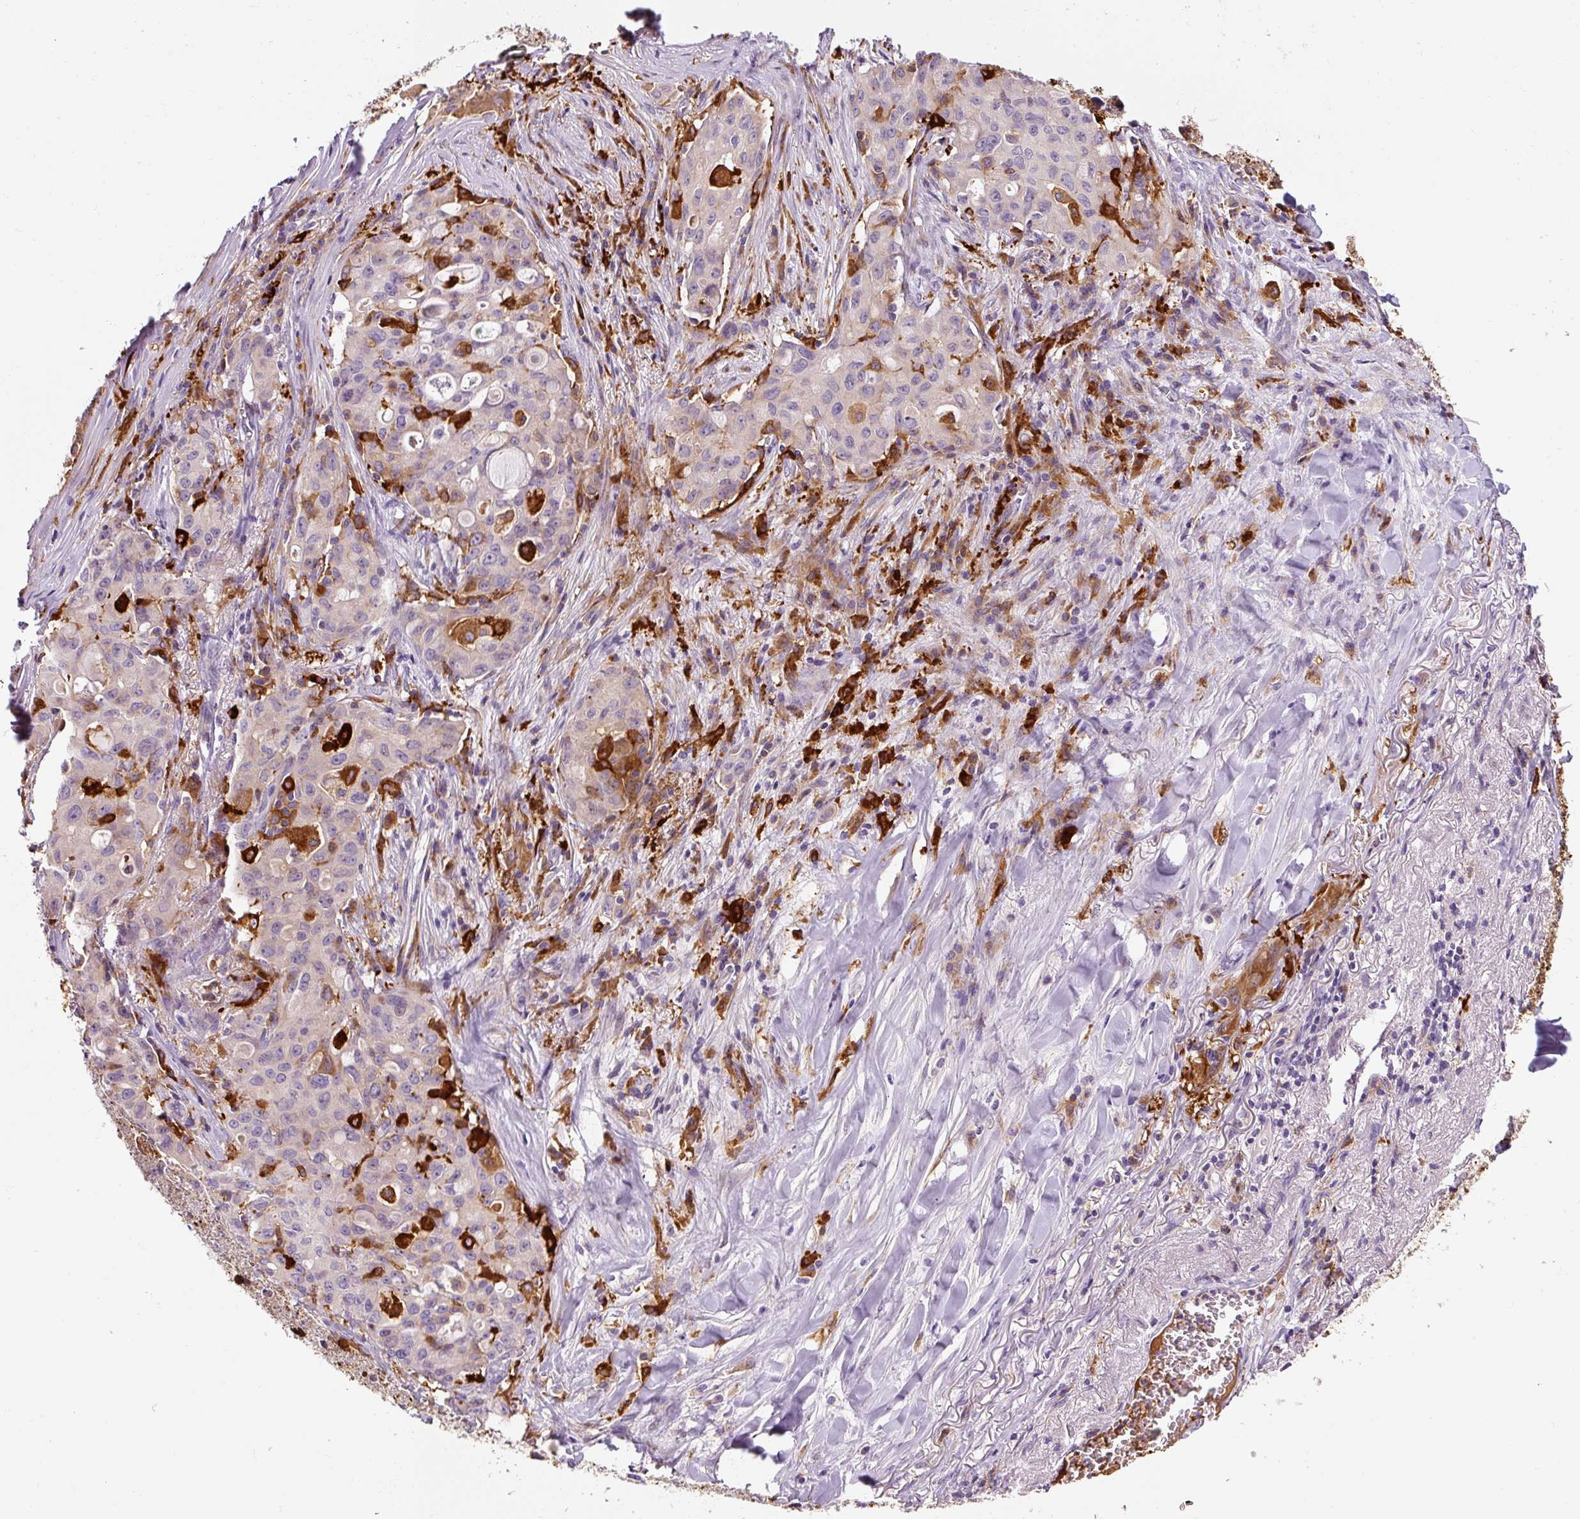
{"staining": {"intensity": "weak", "quantity": "<25%", "location": "cytoplasmic/membranous"}, "tissue": "lung cancer", "cell_type": "Tumor cells", "image_type": "cancer", "snomed": [{"axis": "morphology", "description": "Adenocarcinoma, NOS"}, {"axis": "topography", "description": "Lung"}], "caption": "Tumor cells show no significant positivity in lung cancer (adenocarcinoma).", "gene": "FUT10", "patient": {"sex": "female", "age": 44}}